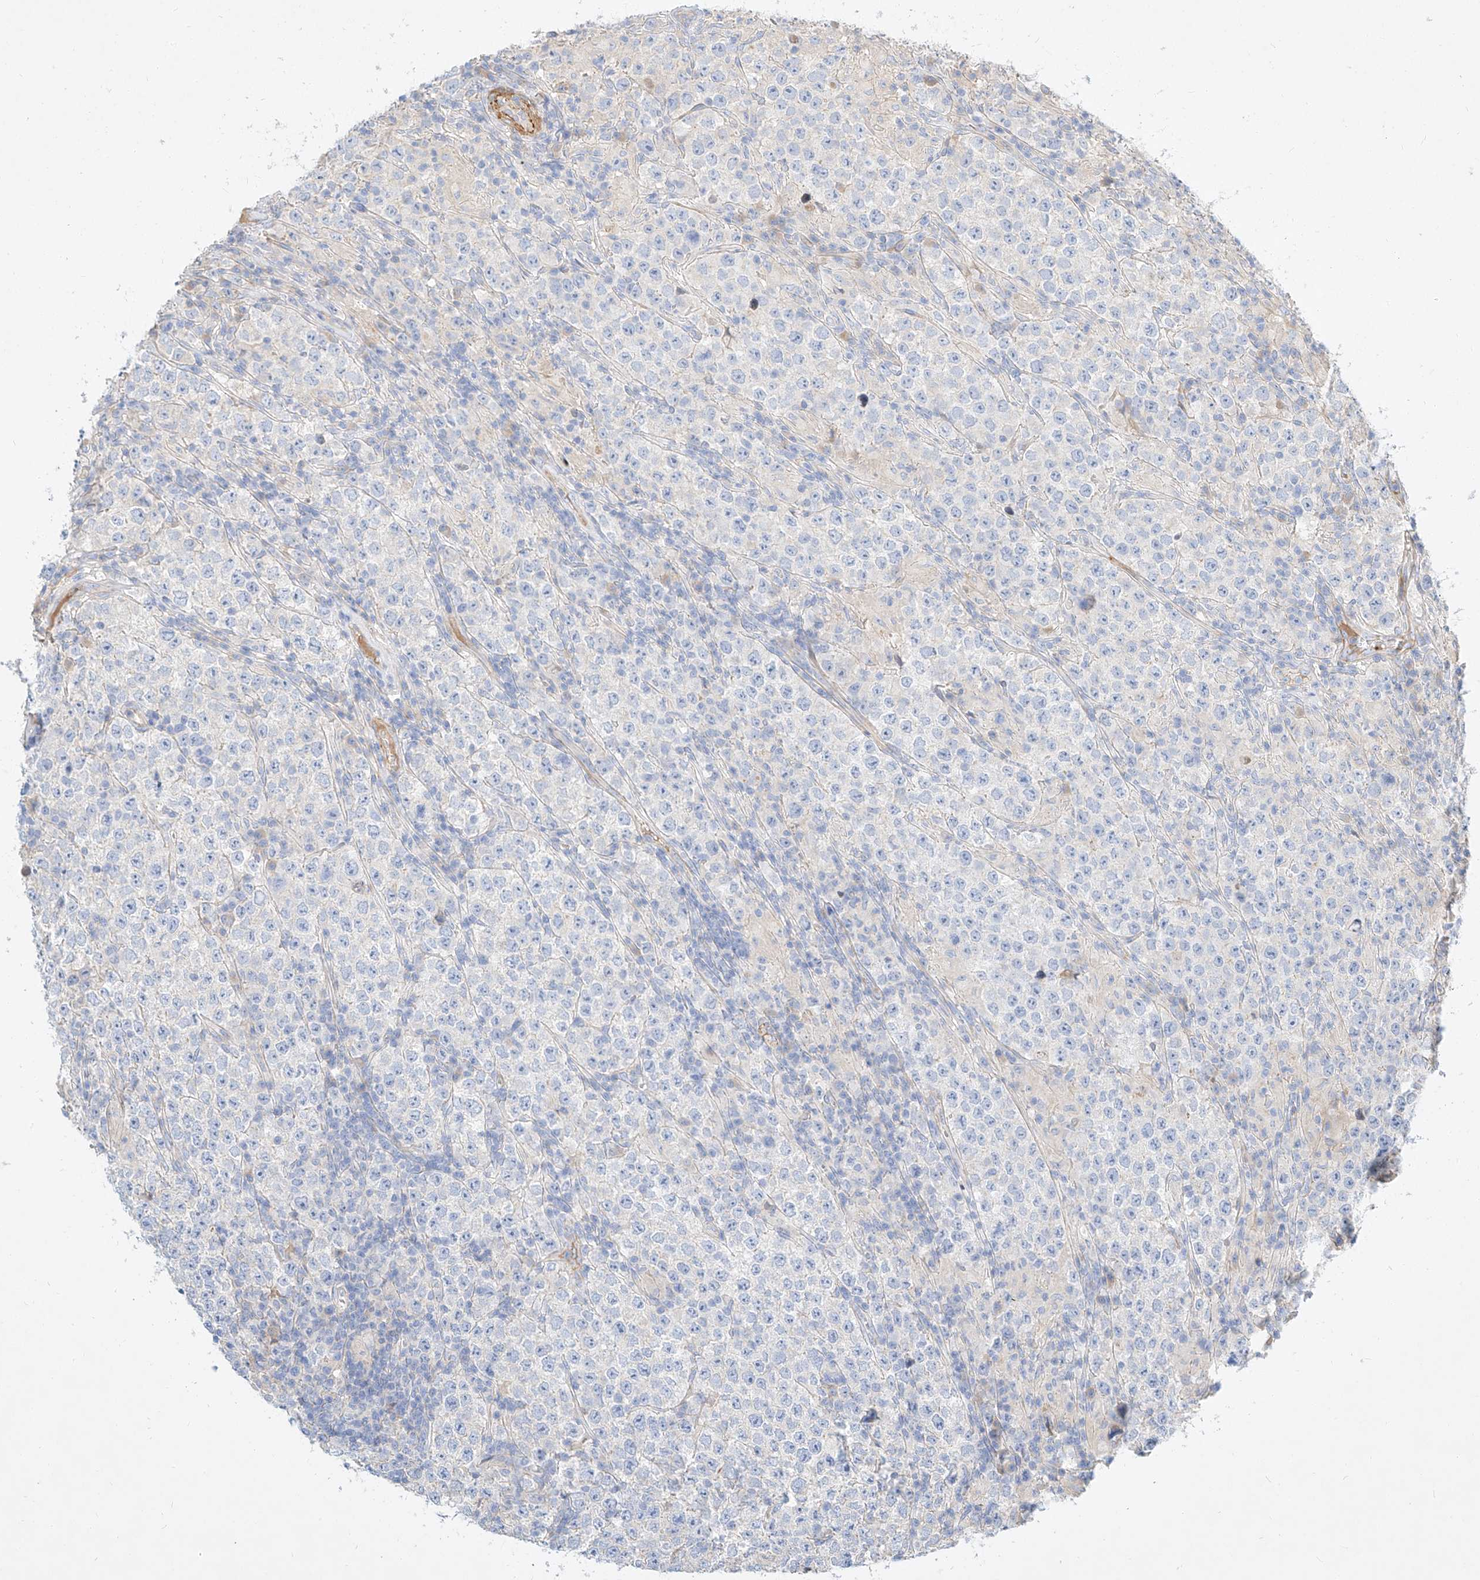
{"staining": {"intensity": "negative", "quantity": "none", "location": "none"}, "tissue": "testis cancer", "cell_type": "Tumor cells", "image_type": "cancer", "snomed": [{"axis": "morphology", "description": "Normal tissue, NOS"}, {"axis": "morphology", "description": "Urothelial carcinoma, High grade"}, {"axis": "morphology", "description": "Seminoma, NOS"}, {"axis": "morphology", "description": "Carcinoma, Embryonal, NOS"}, {"axis": "topography", "description": "Urinary bladder"}, {"axis": "topography", "description": "Testis"}], "caption": "Immunohistochemistry micrograph of human high-grade urothelial carcinoma (testis) stained for a protein (brown), which demonstrates no positivity in tumor cells.", "gene": "KCNH5", "patient": {"sex": "male", "age": 41}}